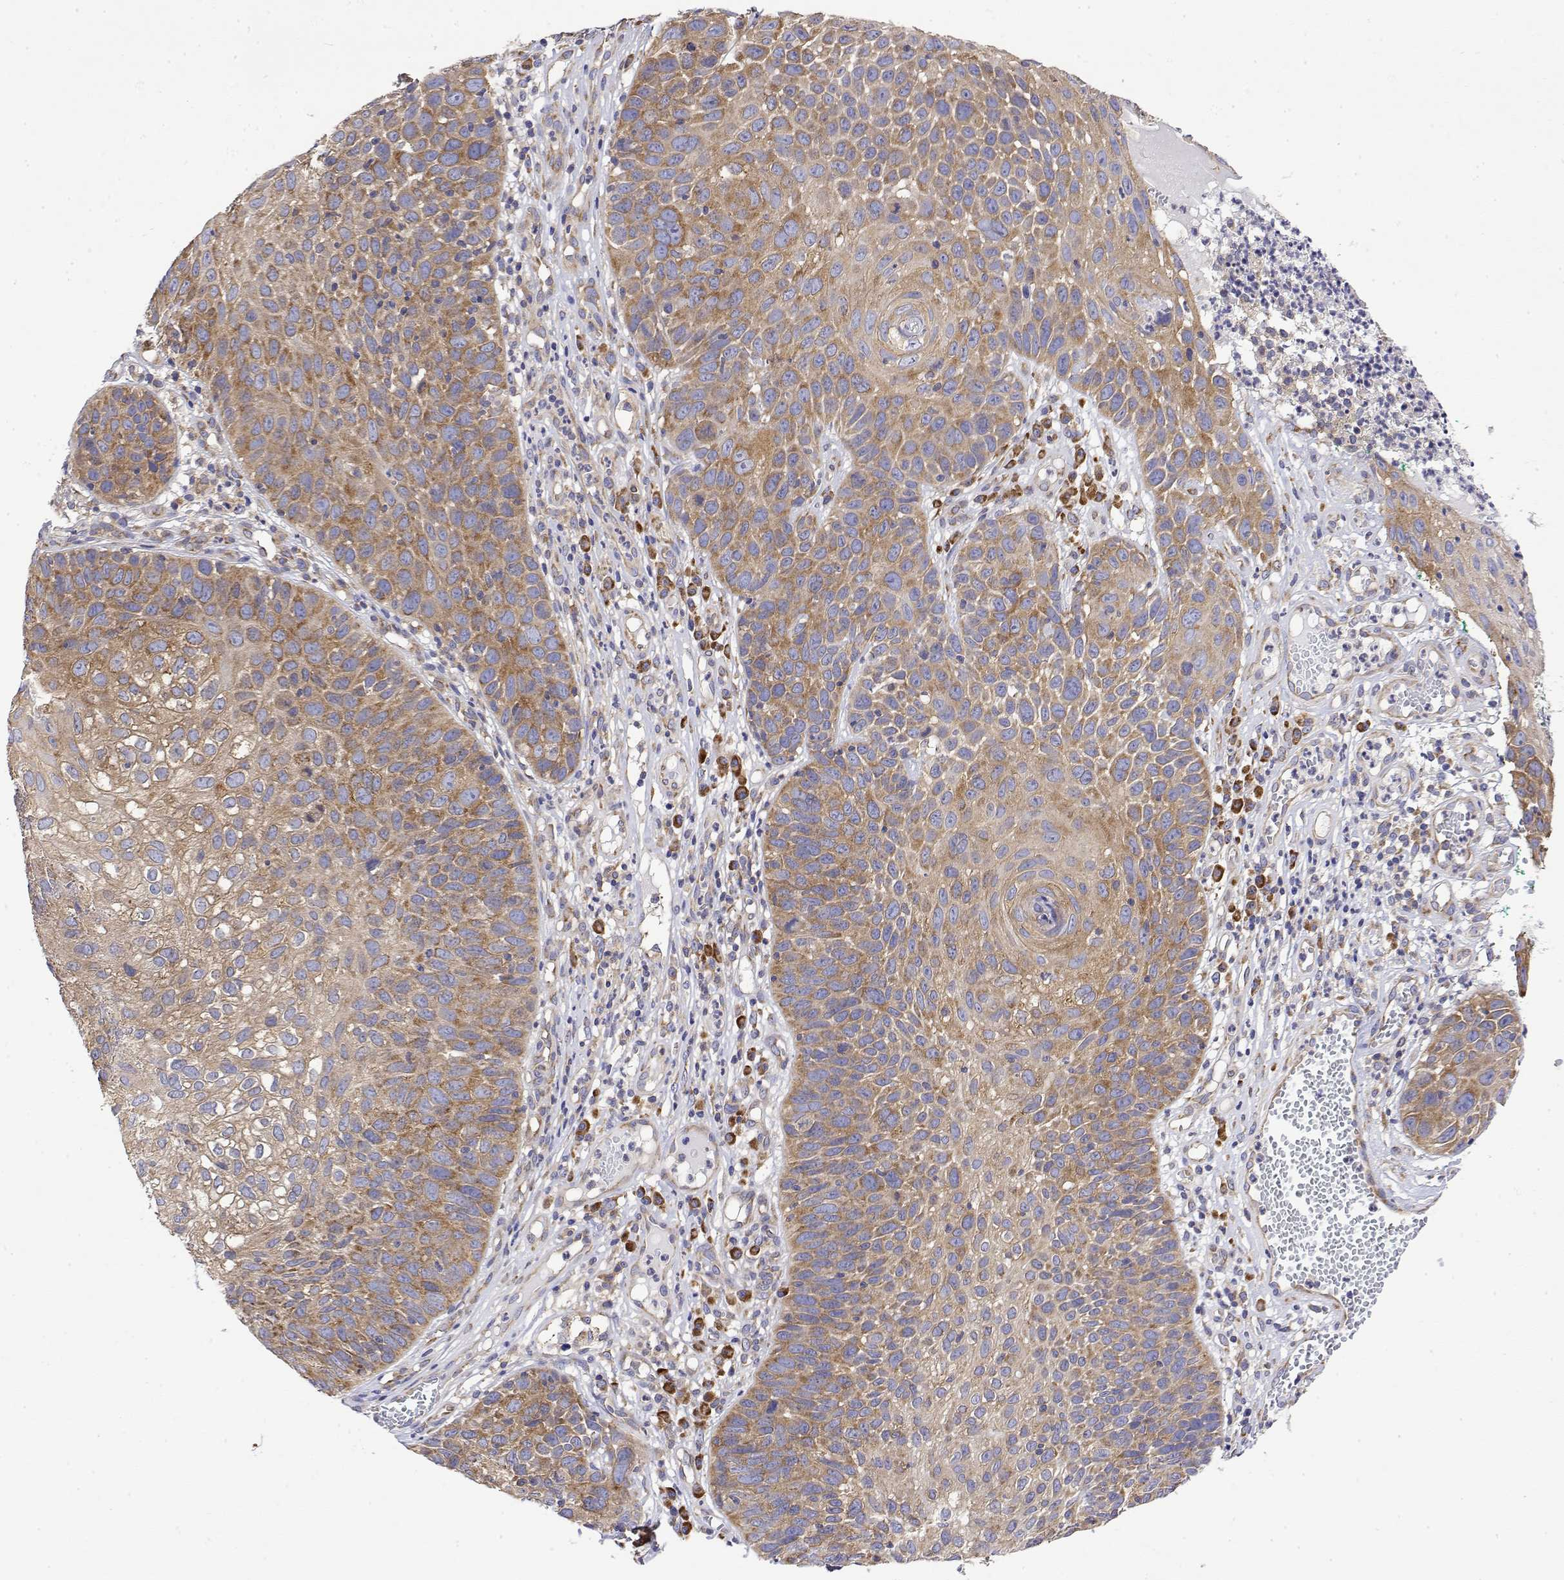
{"staining": {"intensity": "moderate", "quantity": "25%-75%", "location": "cytoplasmic/membranous"}, "tissue": "skin cancer", "cell_type": "Tumor cells", "image_type": "cancer", "snomed": [{"axis": "morphology", "description": "Squamous cell carcinoma, NOS"}, {"axis": "topography", "description": "Skin"}], "caption": "Immunohistochemical staining of human squamous cell carcinoma (skin) reveals medium levels of moderate cytoplasmic/membranous protein staining in about 25%-75% of tumor cells.", "gene": "EEF1G", "patient": {"sex": "male", "age": 92}}